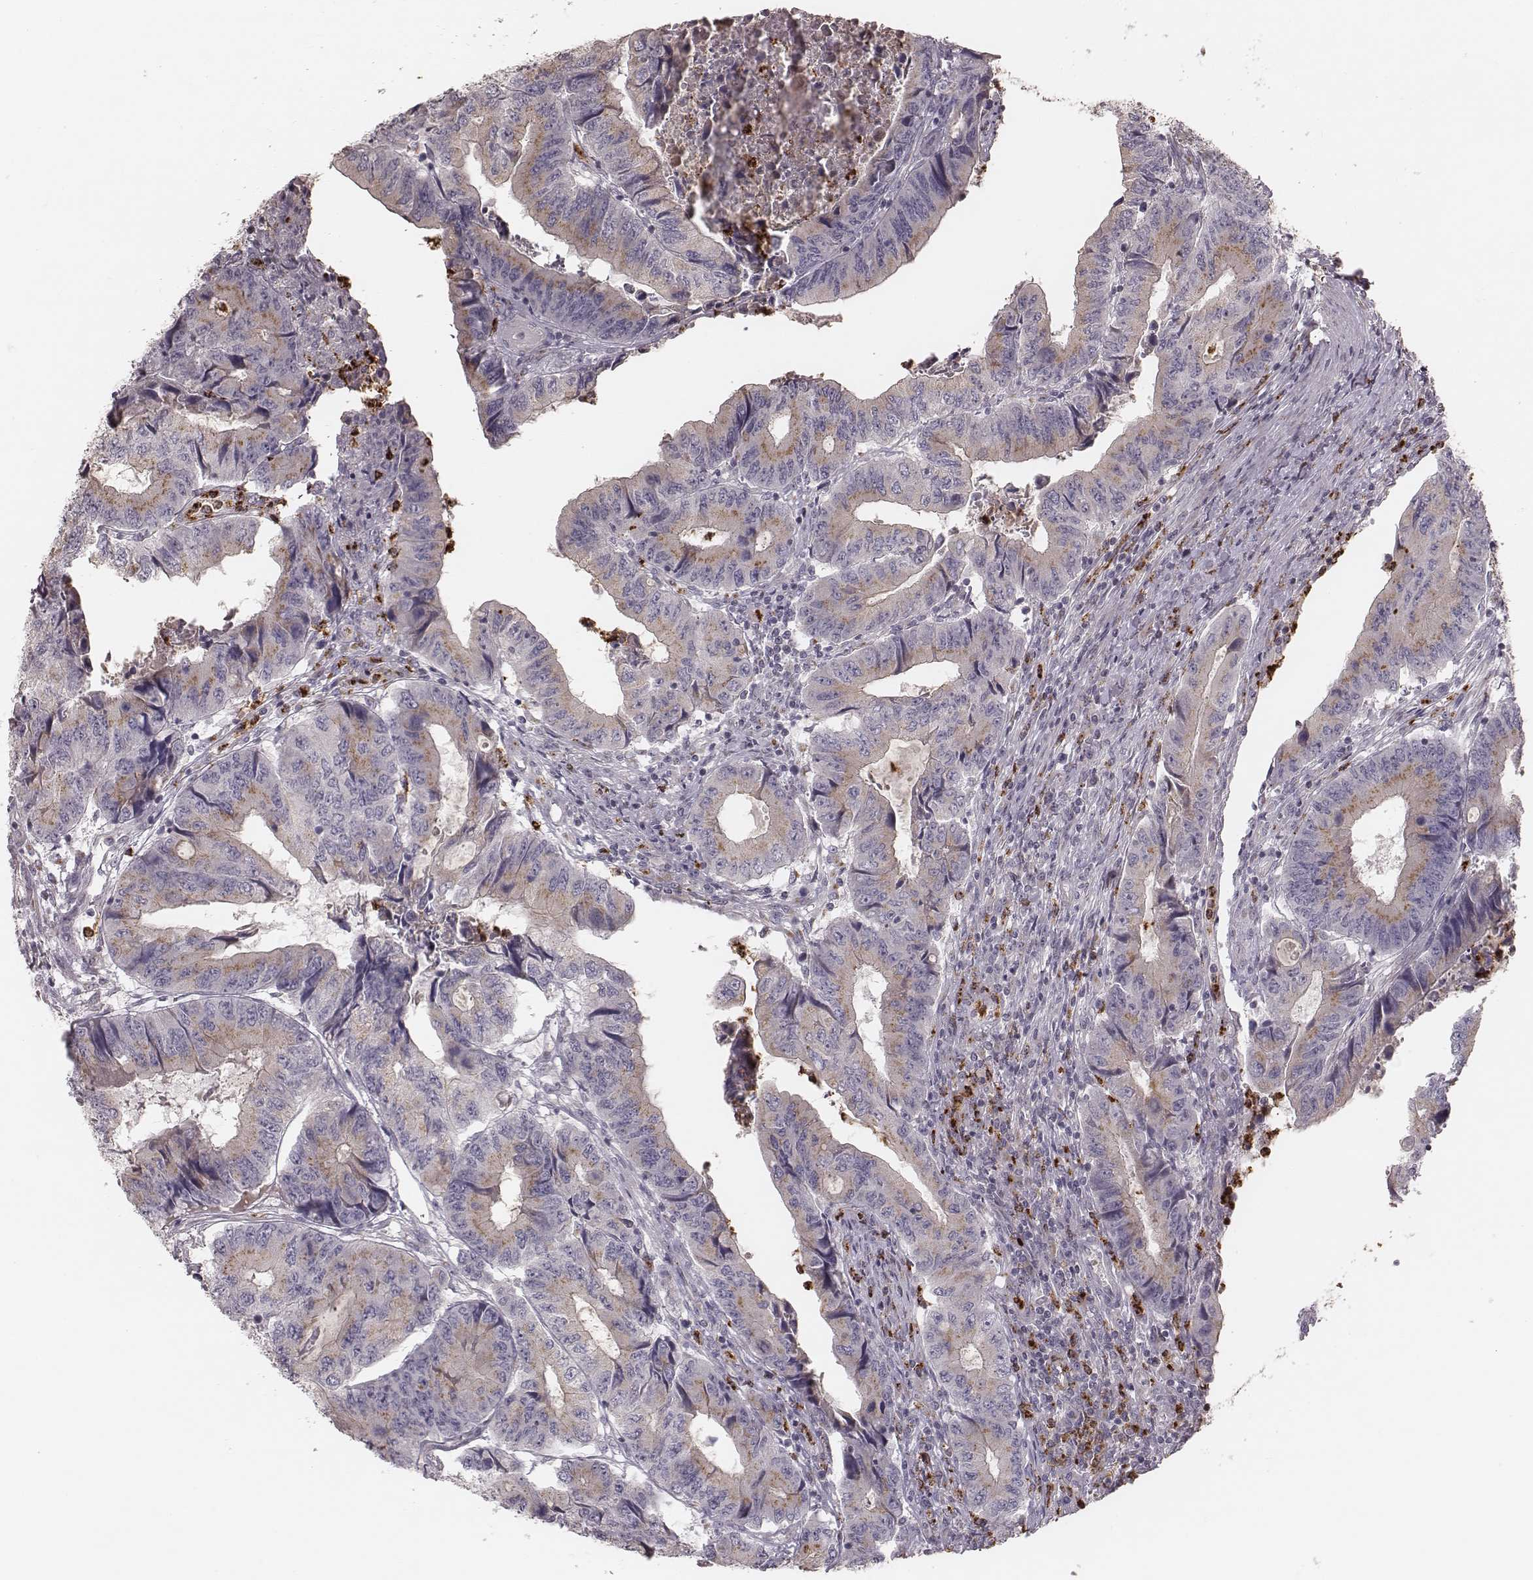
{"staining": {"intensity": "weak", "quantity": ">75%", "location": "cytoplasmic/membranous"}, "tissue": "colorectal cancer", "cell_type": "Tumor cells", "image_type": "cancer", "snomed": [{"axis": "morphology", "description": "Adenocarcinoma, NOS"}, {"axis": "topography", "description": "Colon"}], "caption": "Protein expression analysis of human colorectal adenocarcinoma reveals weak cytoplasmic/membranous expression in about >75% of tumor cells.", "gene": "ABCA7", "patient": {"sex": "male", "age": 53}}